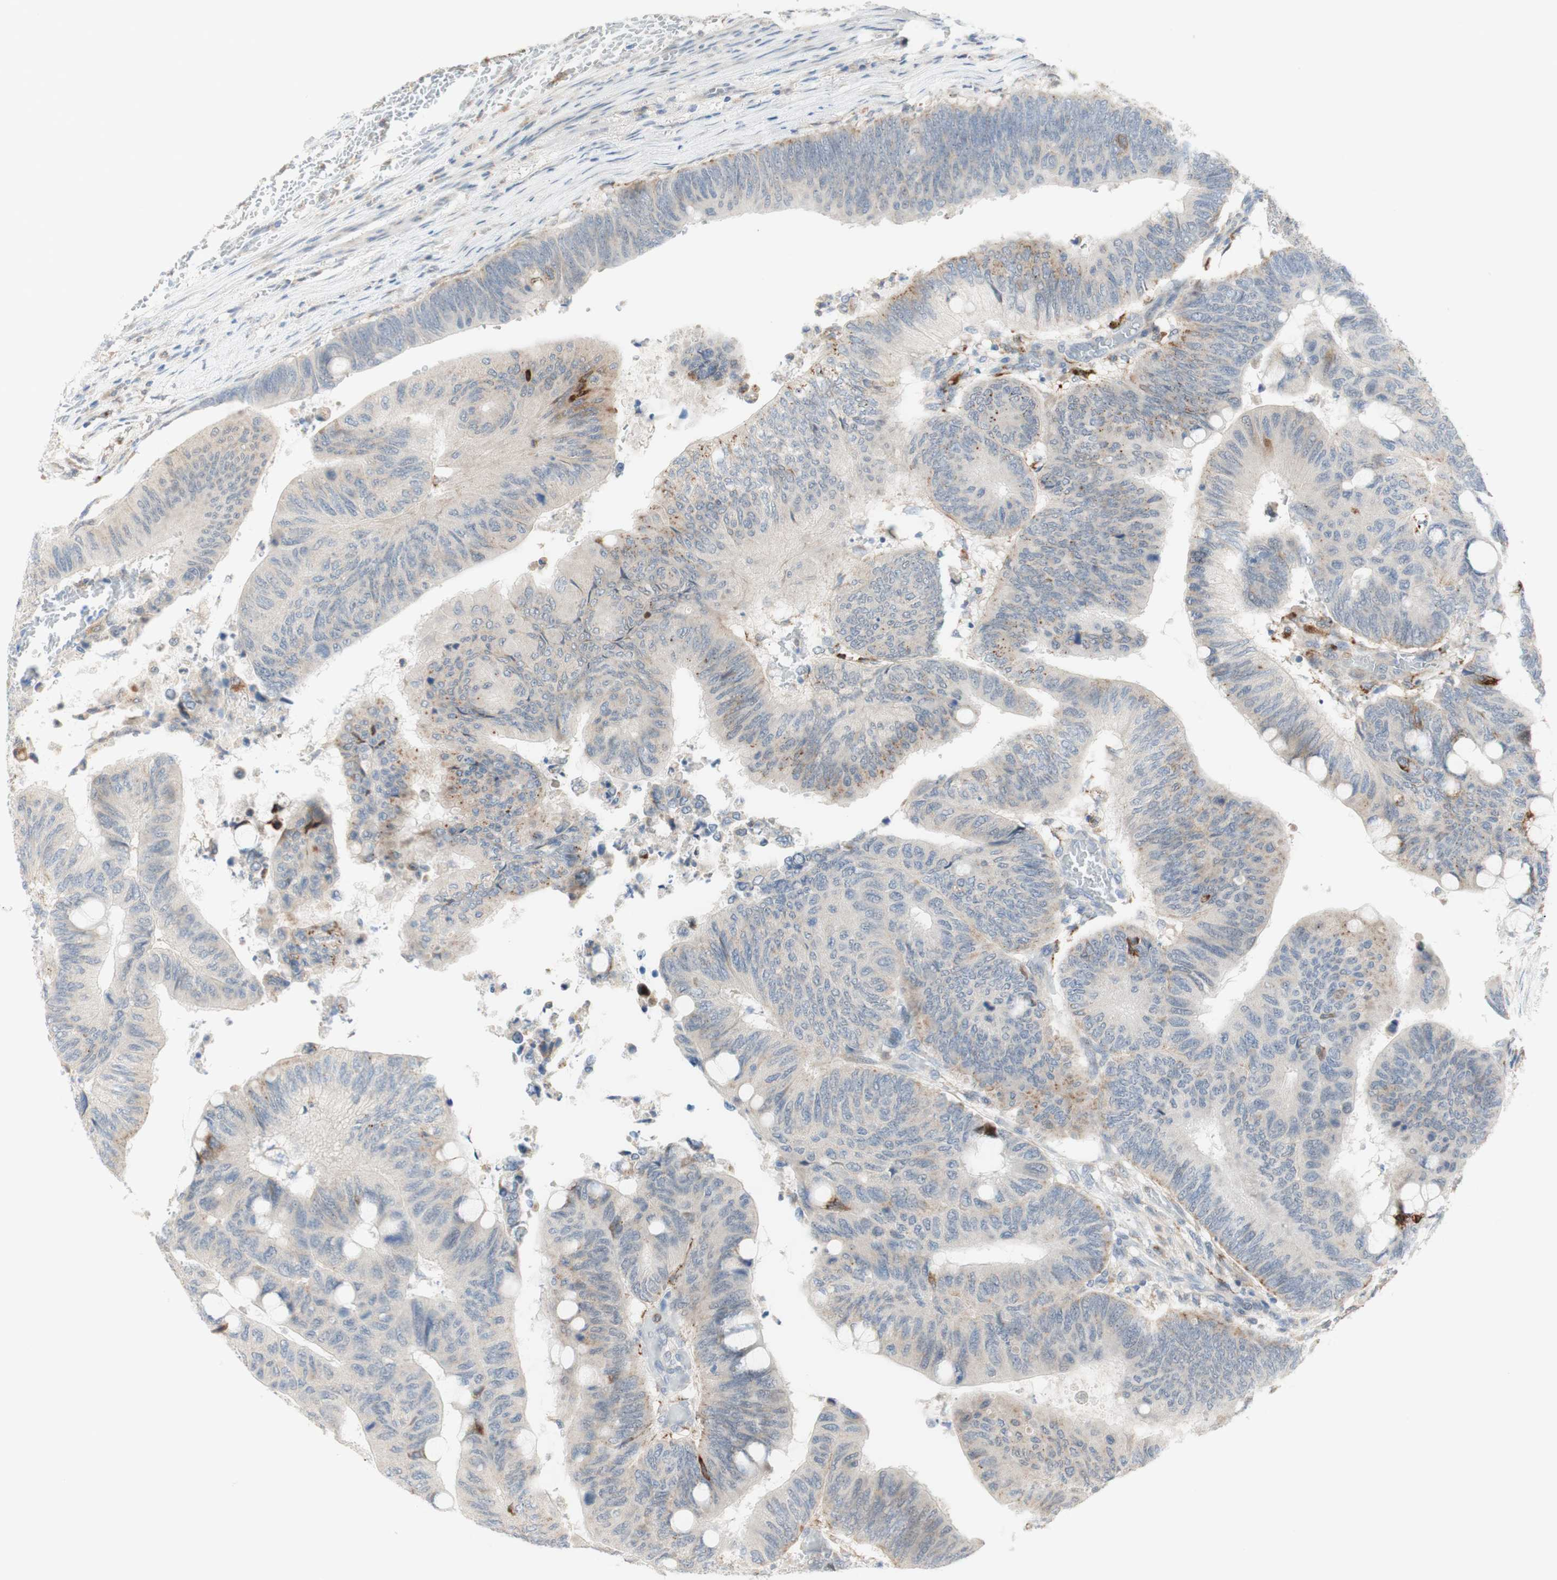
{"staining": {"intensity": "moderate", "quantity": "<25%", "location": "cytoplasmic/membranous"}, "tissue": "colorectal cancer", "cell_type": "Tumor cells", "image_type": "cancer", "snomed": [{"axis": "morphology", "description": "Normal tissue, NOS"}, {"axis": "morphology", "description": "Adenocarcinoma, NOS"}, {"axis": "topography", "description": "Rectum"}, {"axis": "topography", "description": "Peripheral nerve tissue"}], "caption": "The histopathology image demonstrates staining of colorectal cancer, revealing moderate cytoplasmic/membranous protein positivity (brown color) within tumor cells. Nuclei are stained in blue.", "gene": "GAPT", "patient": {"sex": "male", "age": 92}}